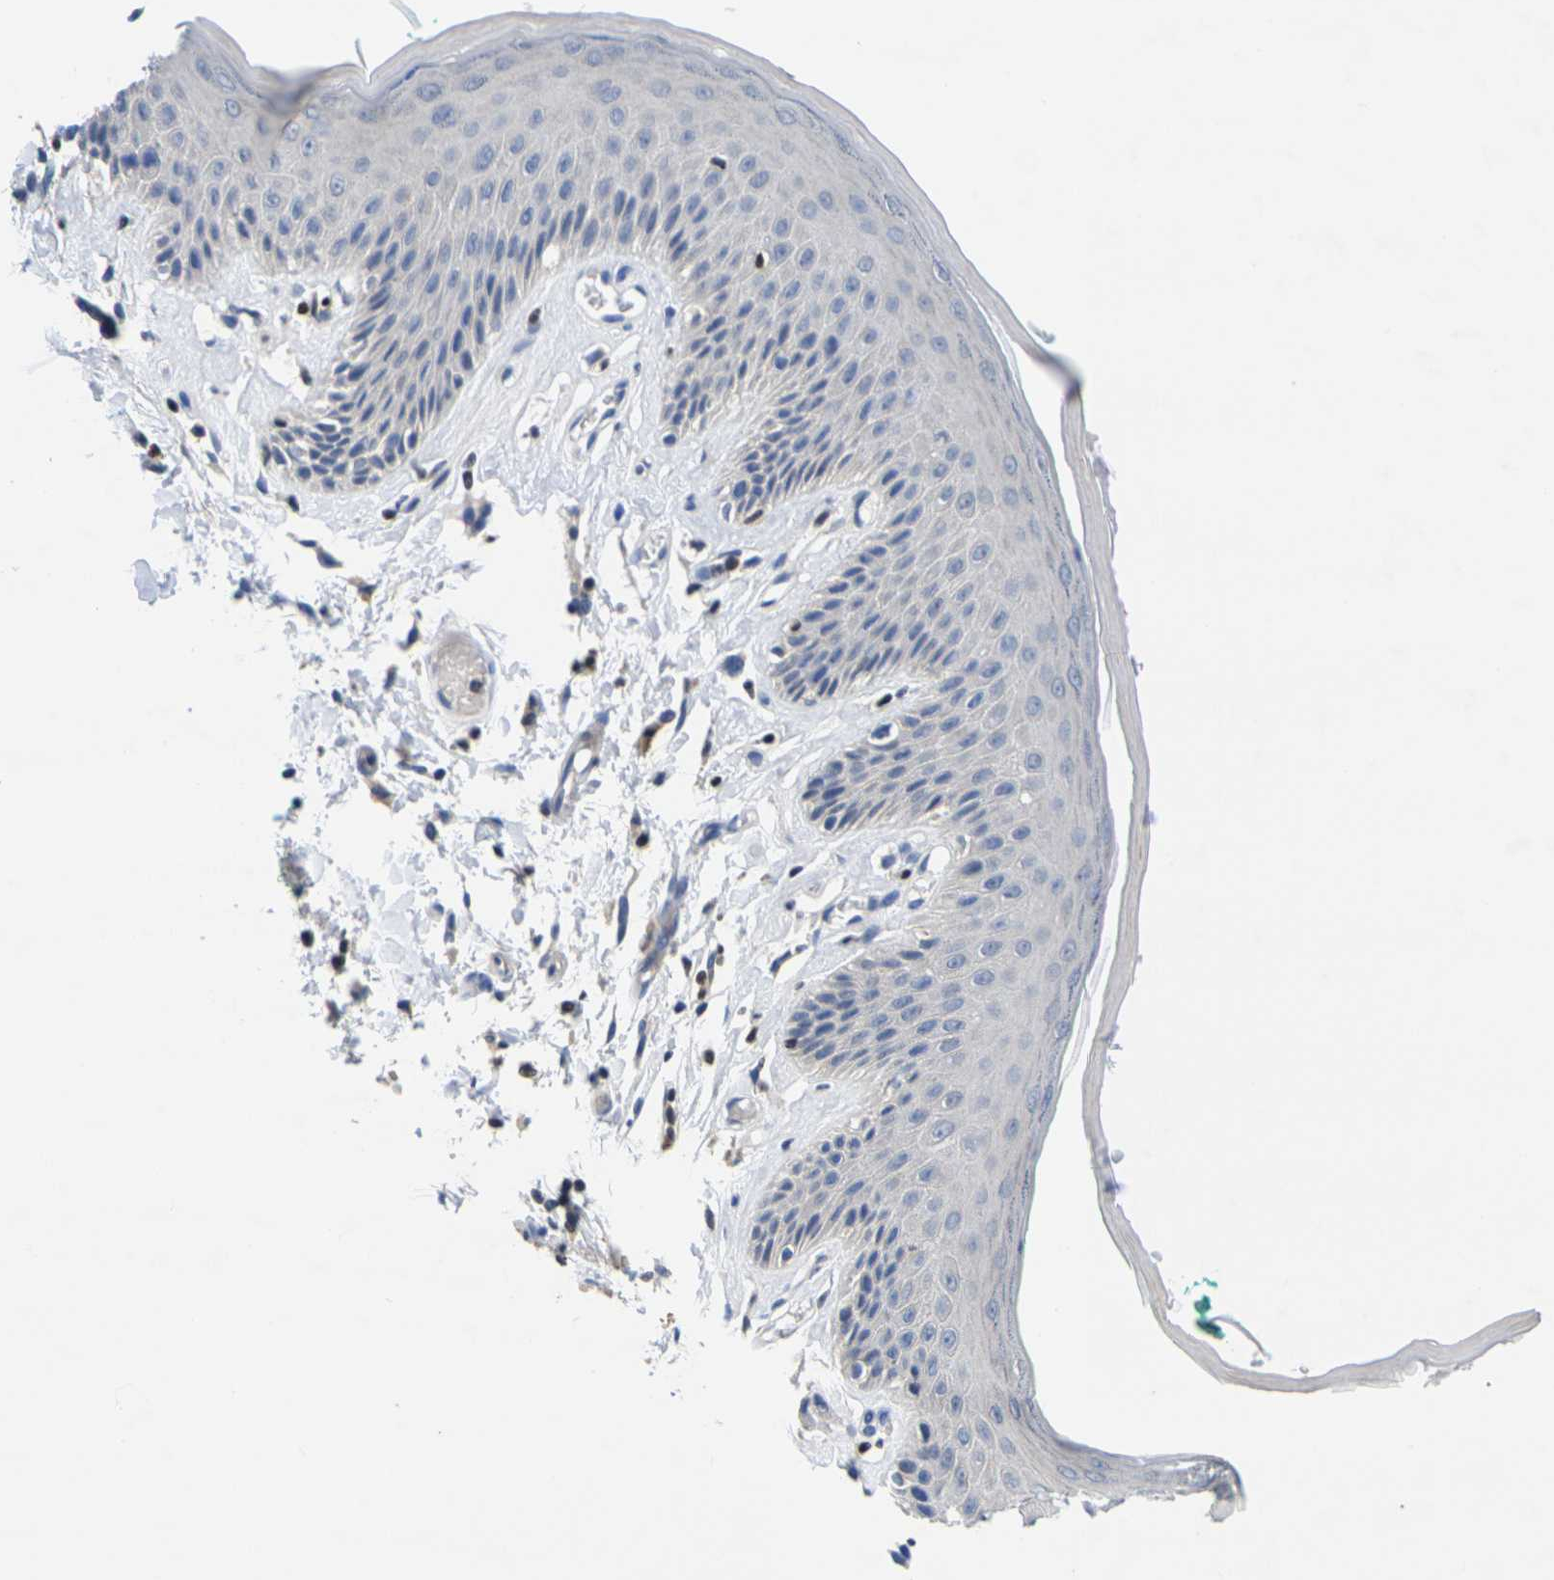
{"staining": {"intensity": "weak", "quantity": "<25%", "location": "cytoplasmic/membranous"}, "tissue": "skin", "cell_type": "Epidermal cells", "image_type": "normal", "snomed": [{"axis": "morphology", "description": "Normal tissue, NOS"}, {"axis": "topography", "description": "Vulva"}], "caption": "Immunohistochemistry (IHC) micrograph of unremarkable human skin stained for a protein (brown), which shows no positivity in epidermal cells.", "gene": "IKZF1", "patient": {"sex": "female", "age": 73}}